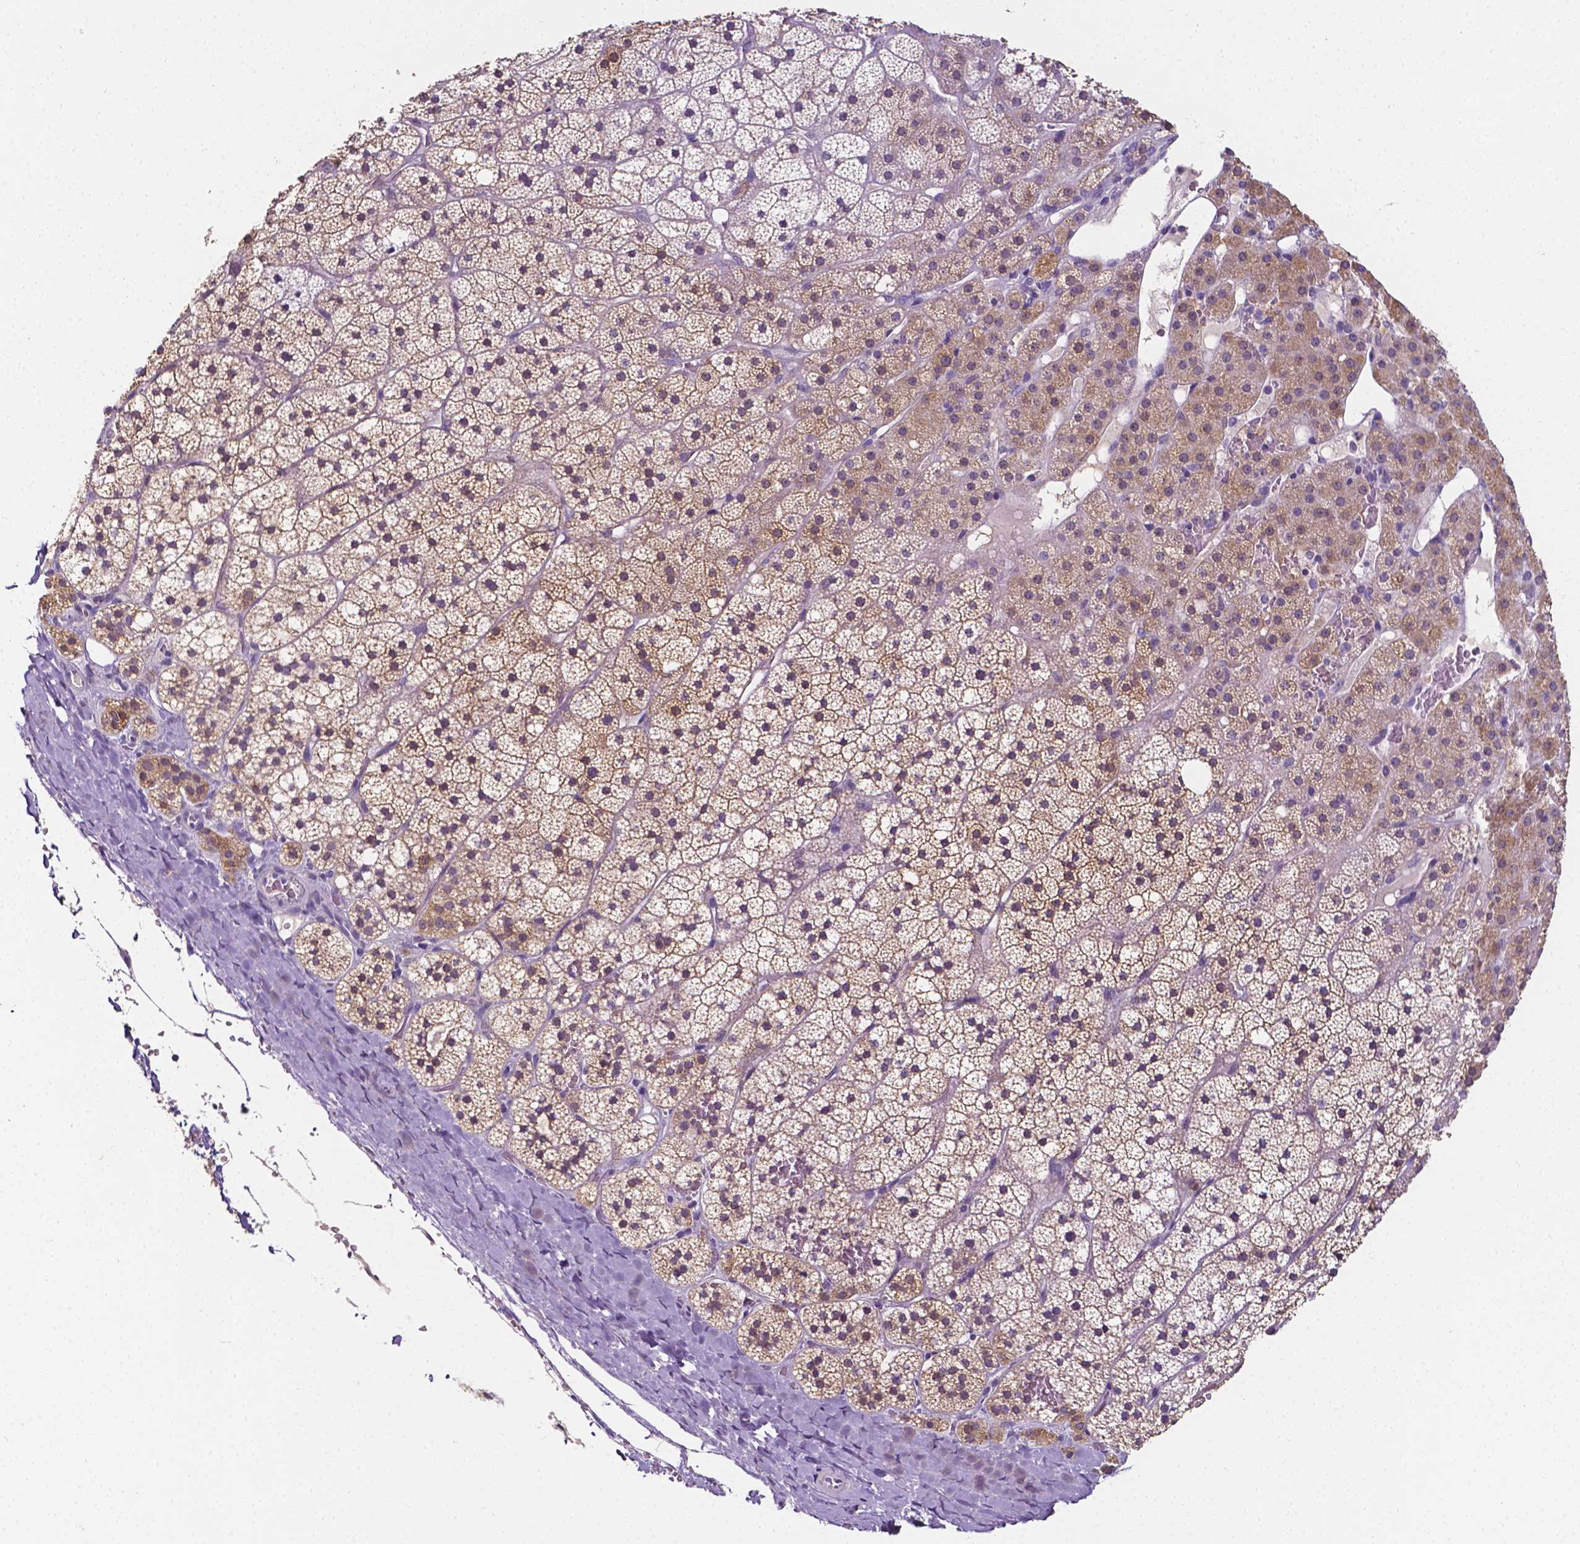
{"staining": {"intensity": "moderate", "quantity": "25%-75%", "location": "cytoplasmic/membranous,nuclear"}, "tissue": "adrenal gland", "cell_type": "Glandular cells", "image_type": "normal", "snomed": [{"axis": "morphology", "description": "Normal tissue, NOS"}, {"axis": "topography", "description": "Adrenal gland"}], "caption": "Immunohistochemistry photomicrograph of unremarkable adrenal gland stained for a protein (brown), which exhibits medium levels of moderate cytoplasmic/membranous,nuclear positivity in approximately 25%-75% of glandular cells.", "gene": "PSAT1", "patient": {"sex": "male", "age": 53}}